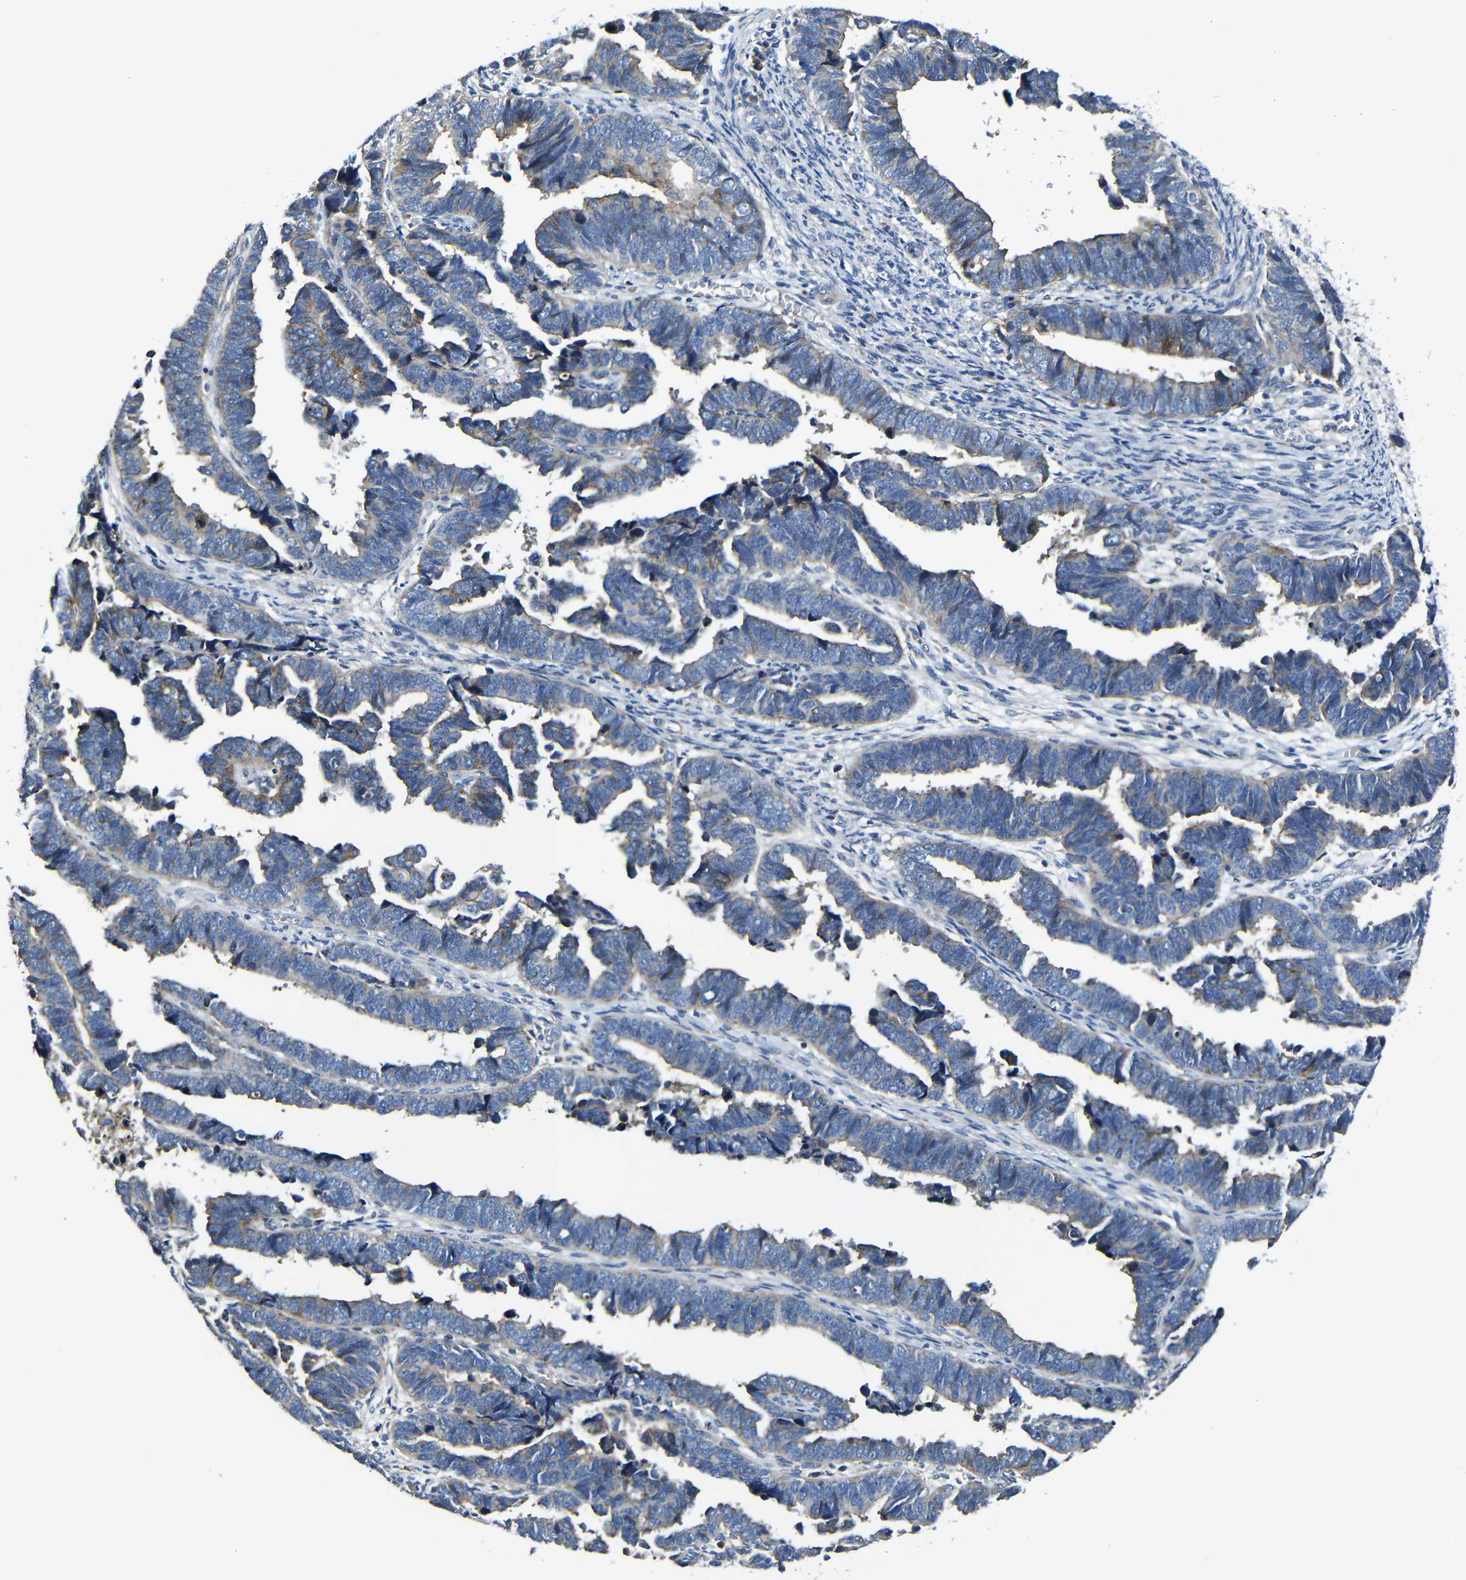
{"staining": {"intensity": "weak", "quantity": "25%-75%", "location": "cytoplasmic/membranous"}, "tissue": "endometrial cancer", "cell_type": "Tumor cells", "image_type": "cancer", "snomed": [{"axis": "morphology", "description": "Adenocarcinoma, NOS"}, {"axis": "topography", "description": "Endometrium"}], "caption": "Immunohistochemistry (IHC) (DAB) staining of endometrial cancer reveals weak cytoplasmic/membranous protein staining in approximately 25%-75% of tumor cells.", "gene": "AFDN", "patient": {"sex": "female", "age": 75}}